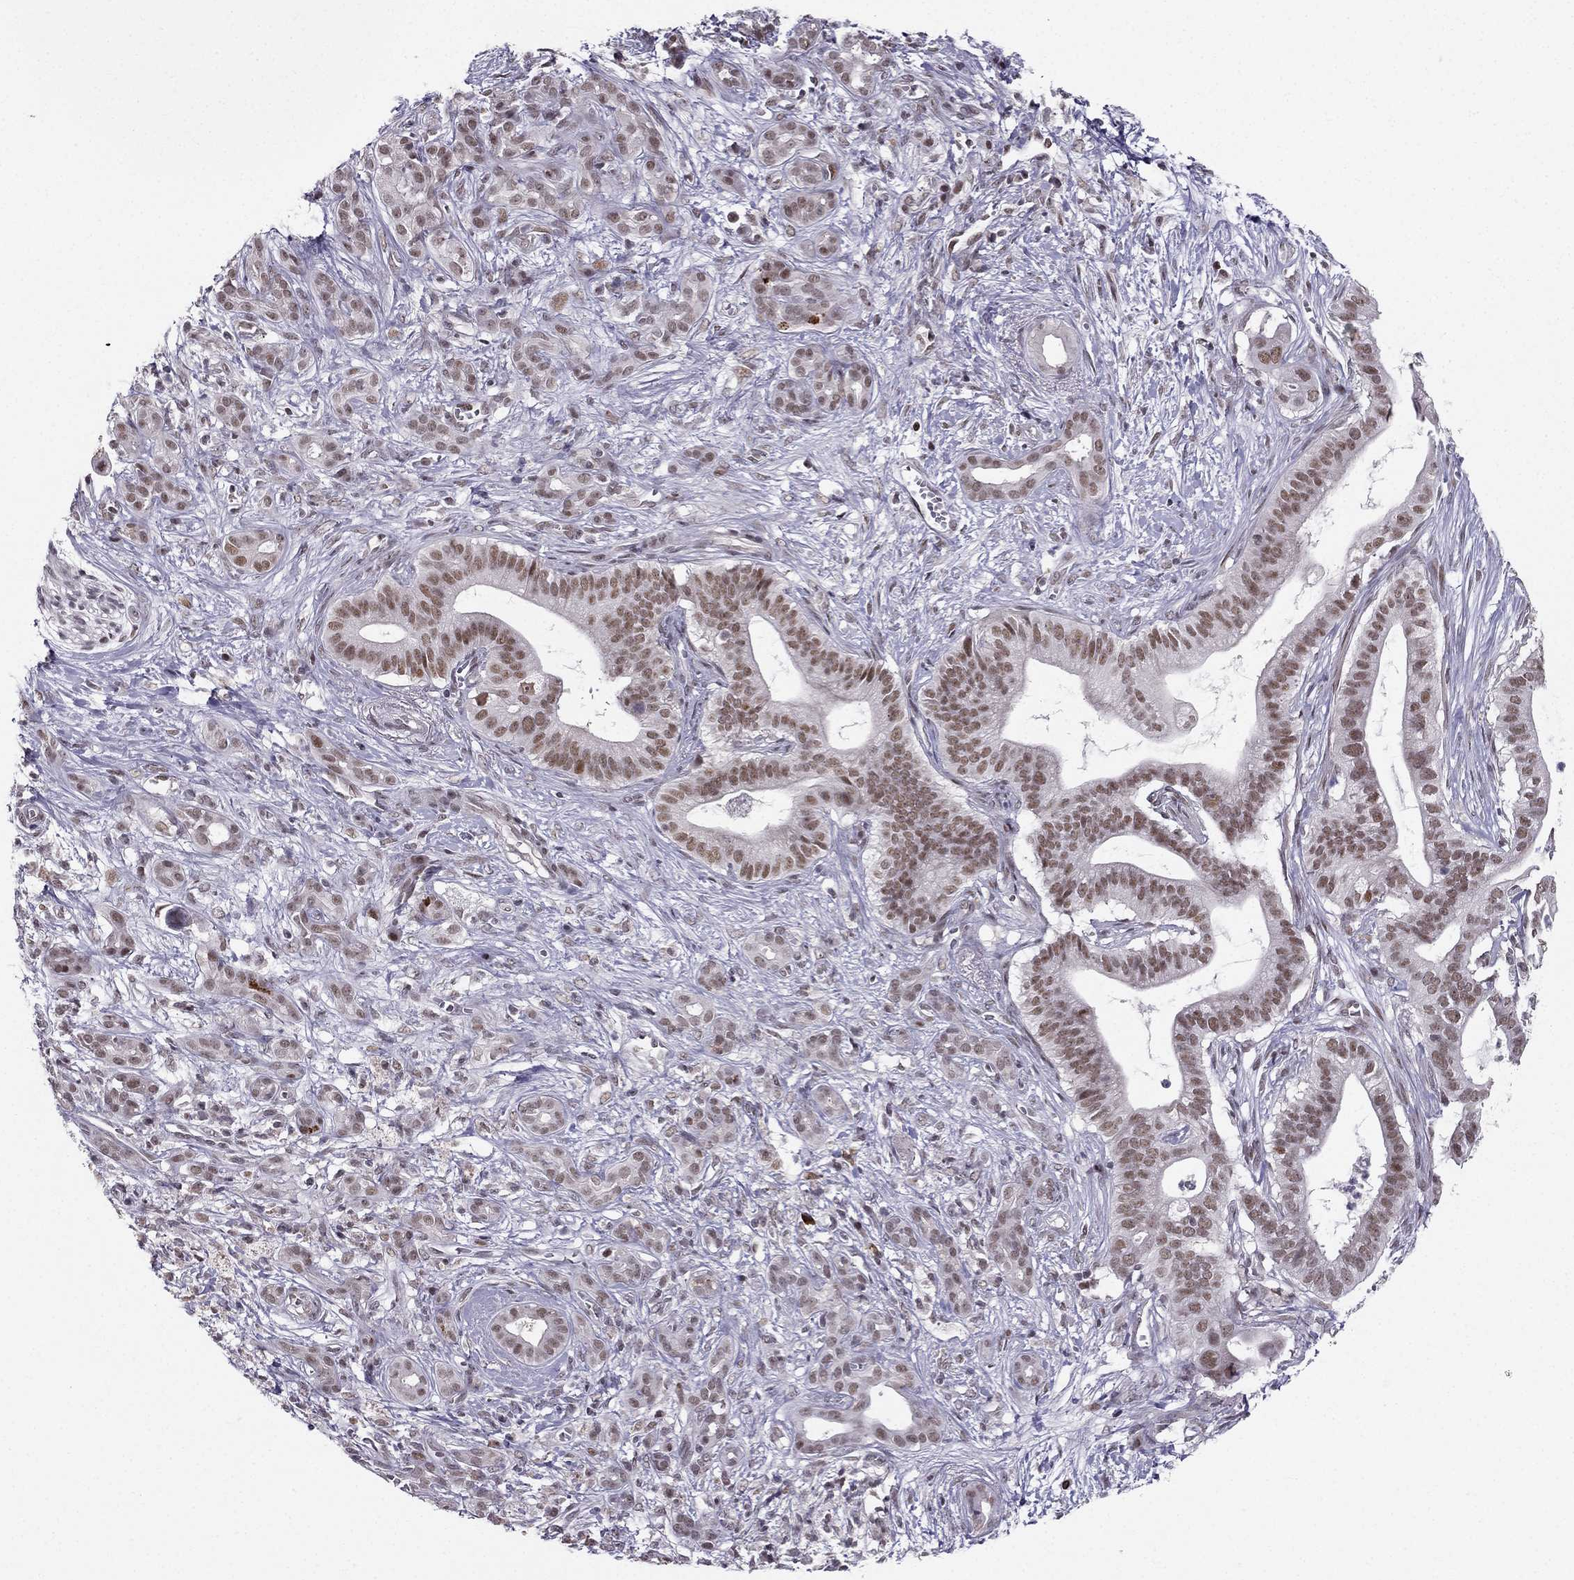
{"staining": {"intensity": "weak", "quantity": ">75%", "location": "nuclear"}, "tissue": "pancreatic cancer", "cell_type": "Tumor cells", "image_type": "cancer", "snomed": [{"axis": "morphology", "description": "Adenocarcinoma, NOS"}, {"axis": "topography", "description": "Pancreas"}], "caption": "This histopathology image exhibits immunohistochemistry staining of human pancreatic adenocarcinoma, with low weak nuclear expression in about >75% of tumor cells.", "gene": "RPRD2", "patient": {"sex": "male", "age": 61}}